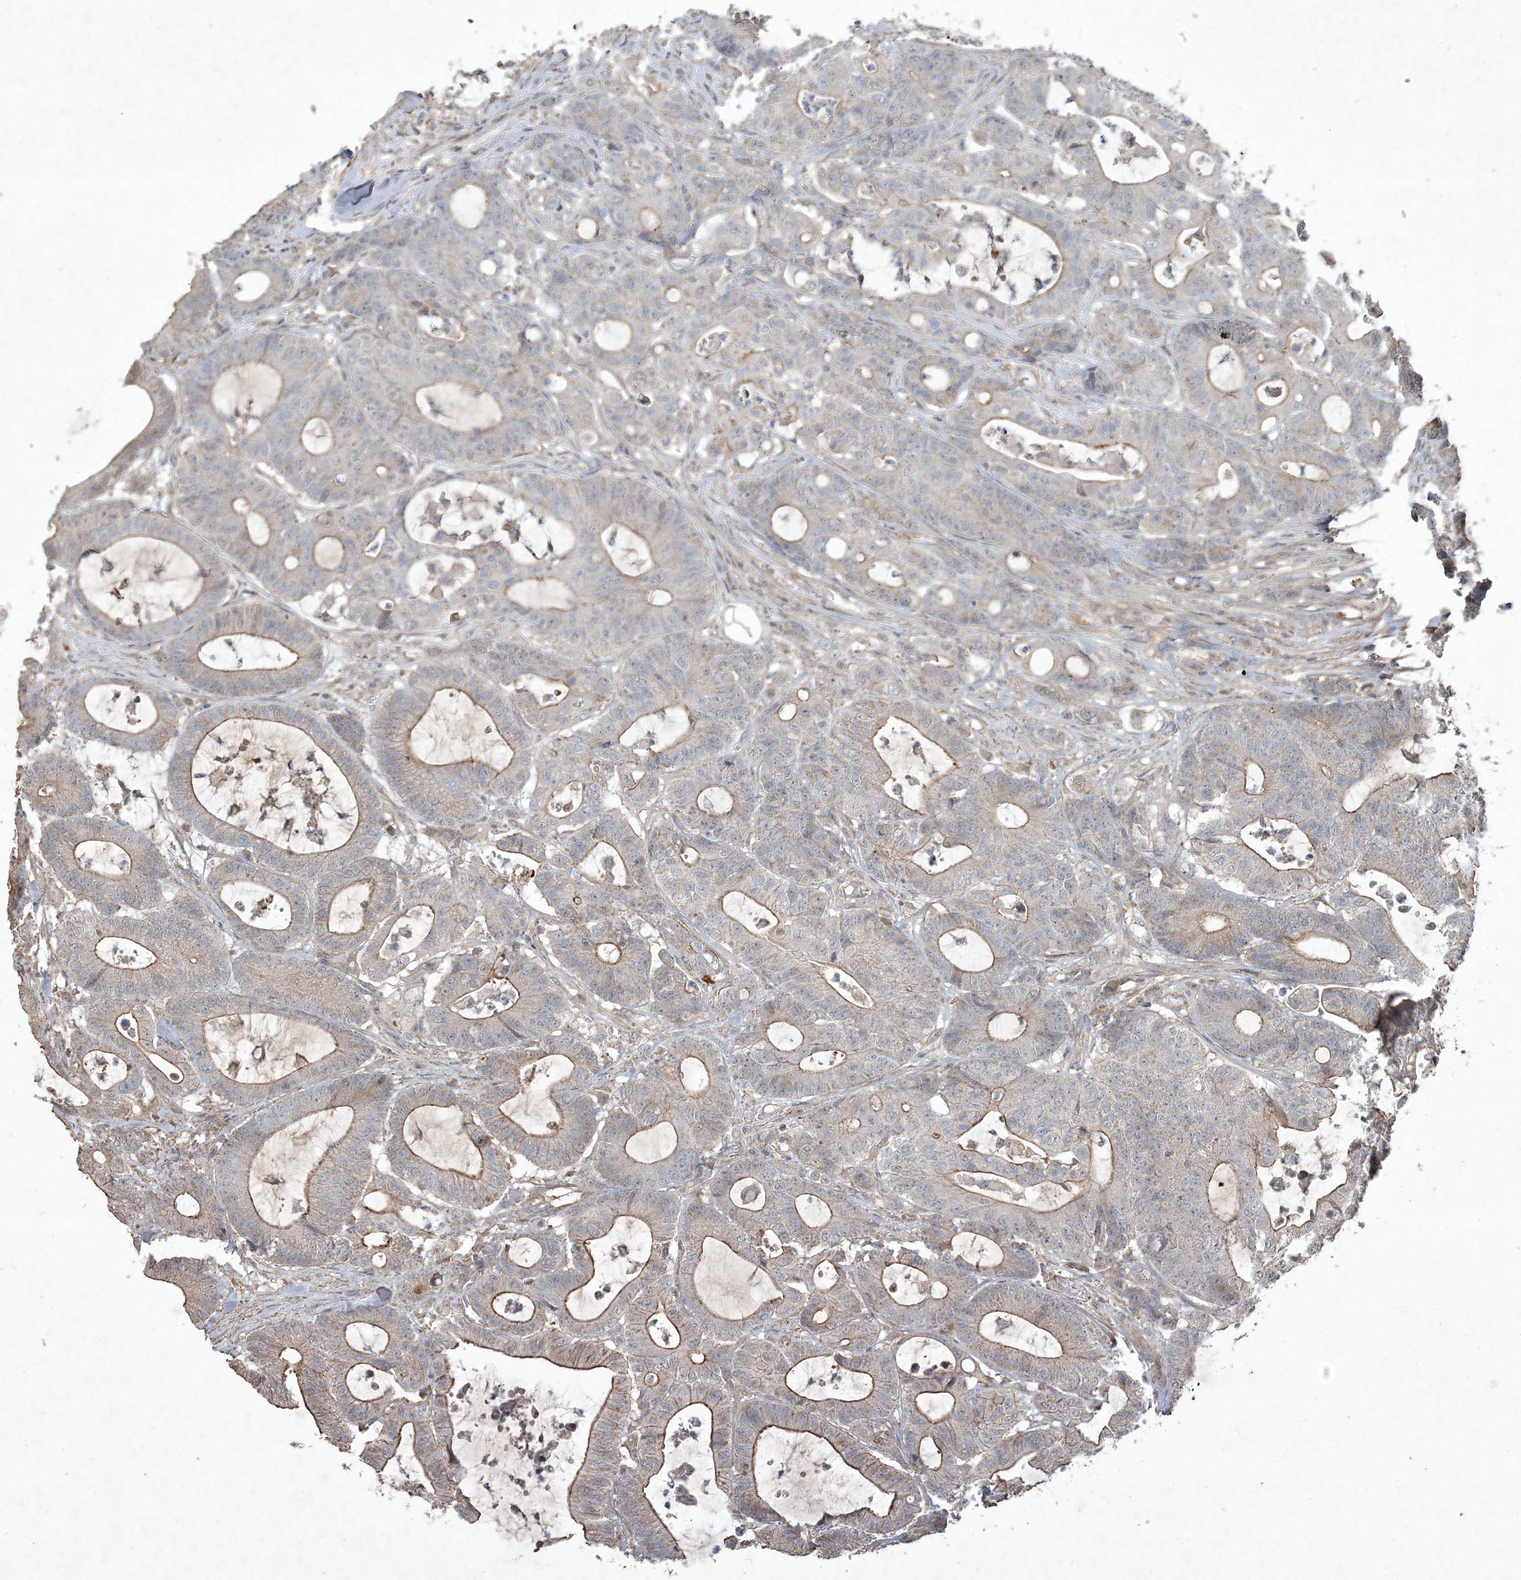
{"staining": {"intensity": "moderate", "quantity": "25%-75%", "location": "cytoplasmic/membranous"}, "tissue": "colorectal cancer", "cell_type": "Tumor cells", "image_type": "cancer", "snomed": [{"axis": "morphology", "description": "Adenocarcinoma, NOS"}, {"axis": "topography", "description": "Colon"}], "caption": "A histopathology image showing moderate cytoplasmic/membranous expression in approximately 25%-75% of tumor cells in colorectal adenocarcinoma, as visualized by brown immunohistochemical staining.", "gene": "PRRT3", "patient": {"sex": "female", "age": 84}}